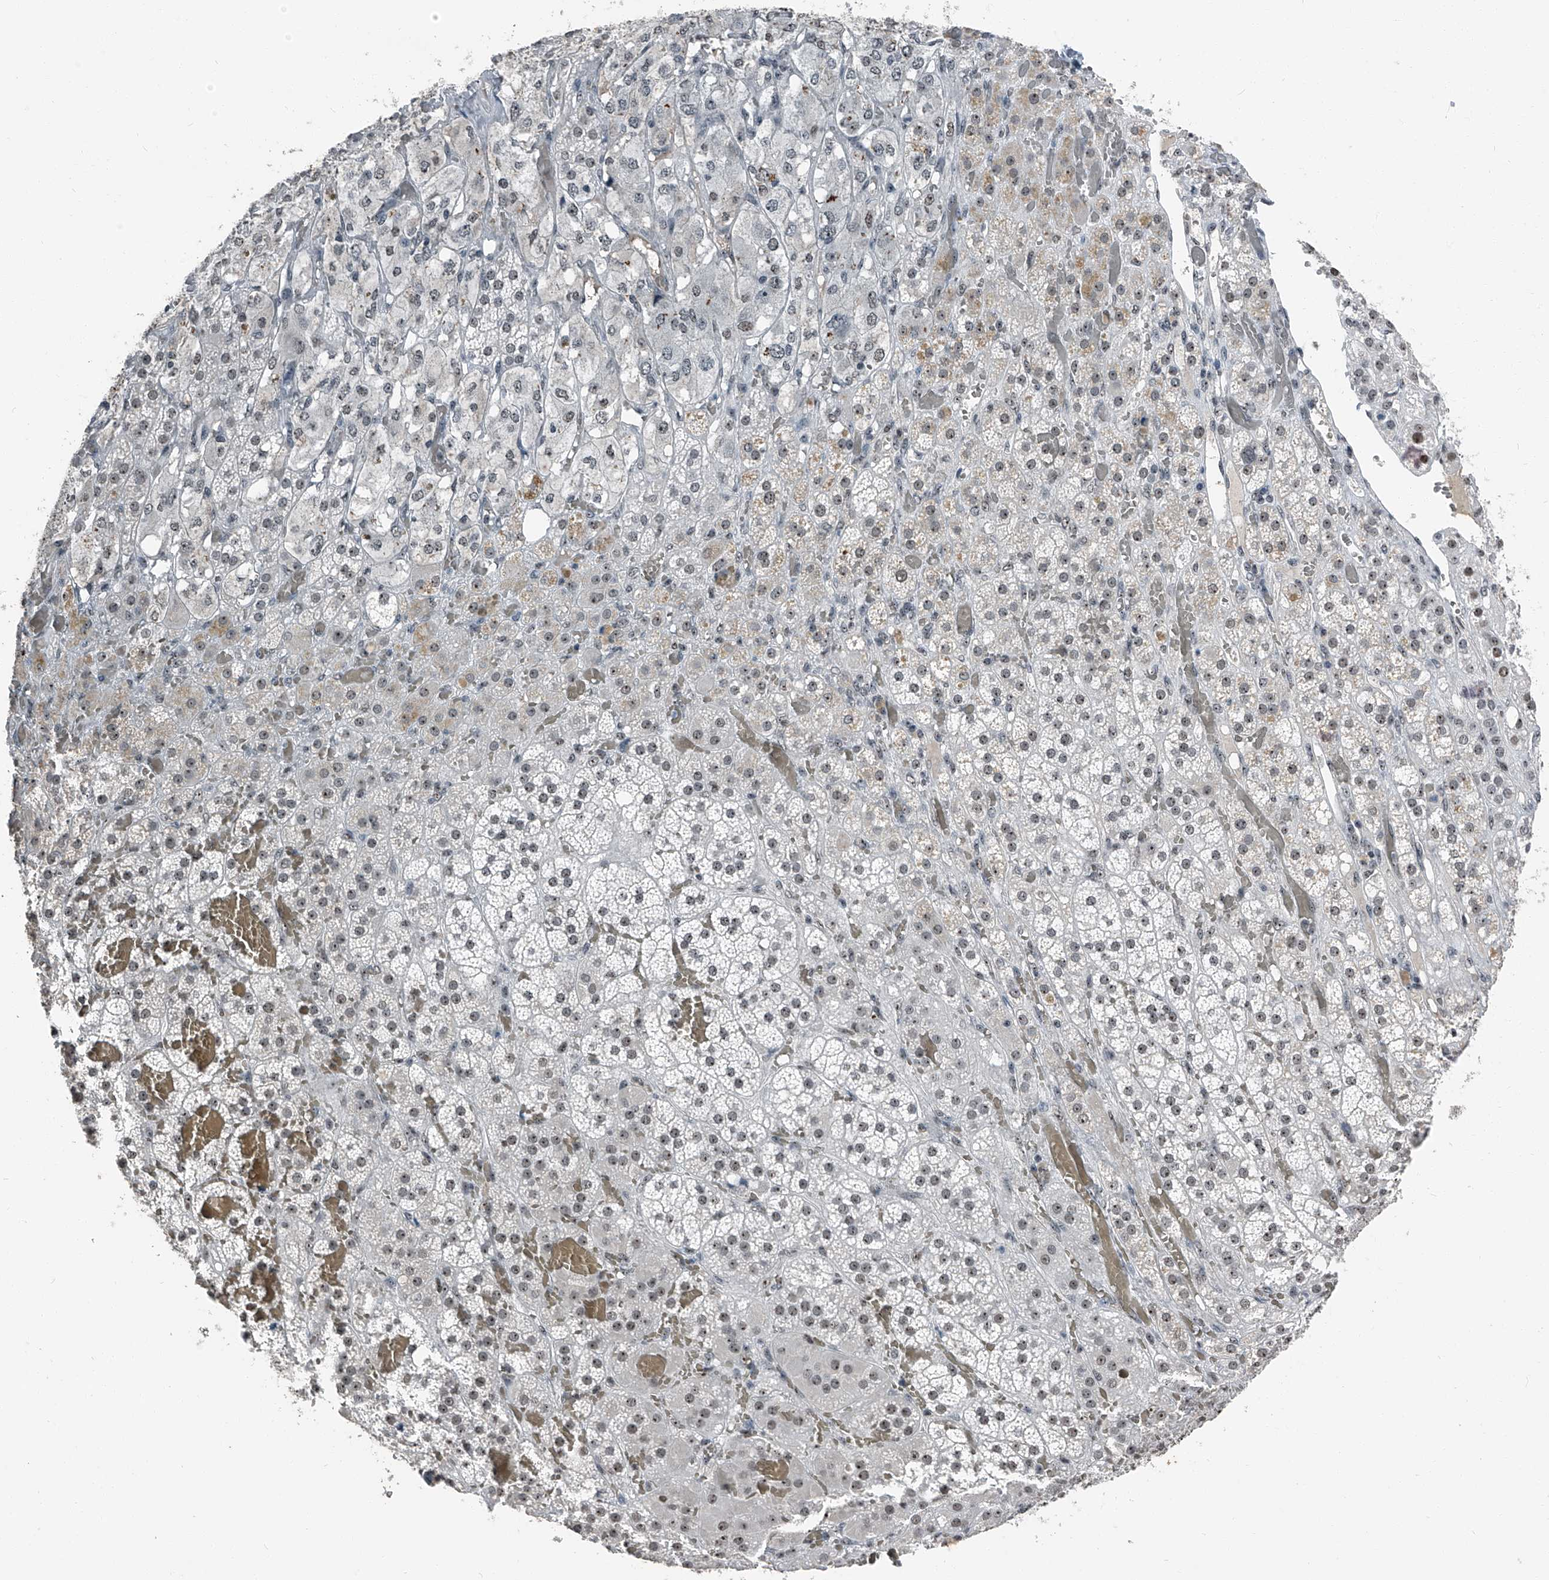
{"staining": {"intensity": "moderate", "quantity": ">75%", "location": "nuclear"}, "tissue": "adrenal gland", "cell_type": "Glandular cells", "image_type": "normal", "snomed": [{"axis": "morphology", "description": "Normal tissue, NOS"}, {"axis": "topography", "description": "Adrenal gland"}], "caption": "Protein staining by IHC exhibits moderate nuclear expression in approximately >75% of glandular cells in unremarkable adrenal gland. The protein of interest is stained brown, and the nuclei are stained in blue (DAB (3,3'-diaminobenzidine) IHC with brightfield microscopy, high magnification).", "gene": "TCOF1", "patient": {"sex": "female", "age": 59}}